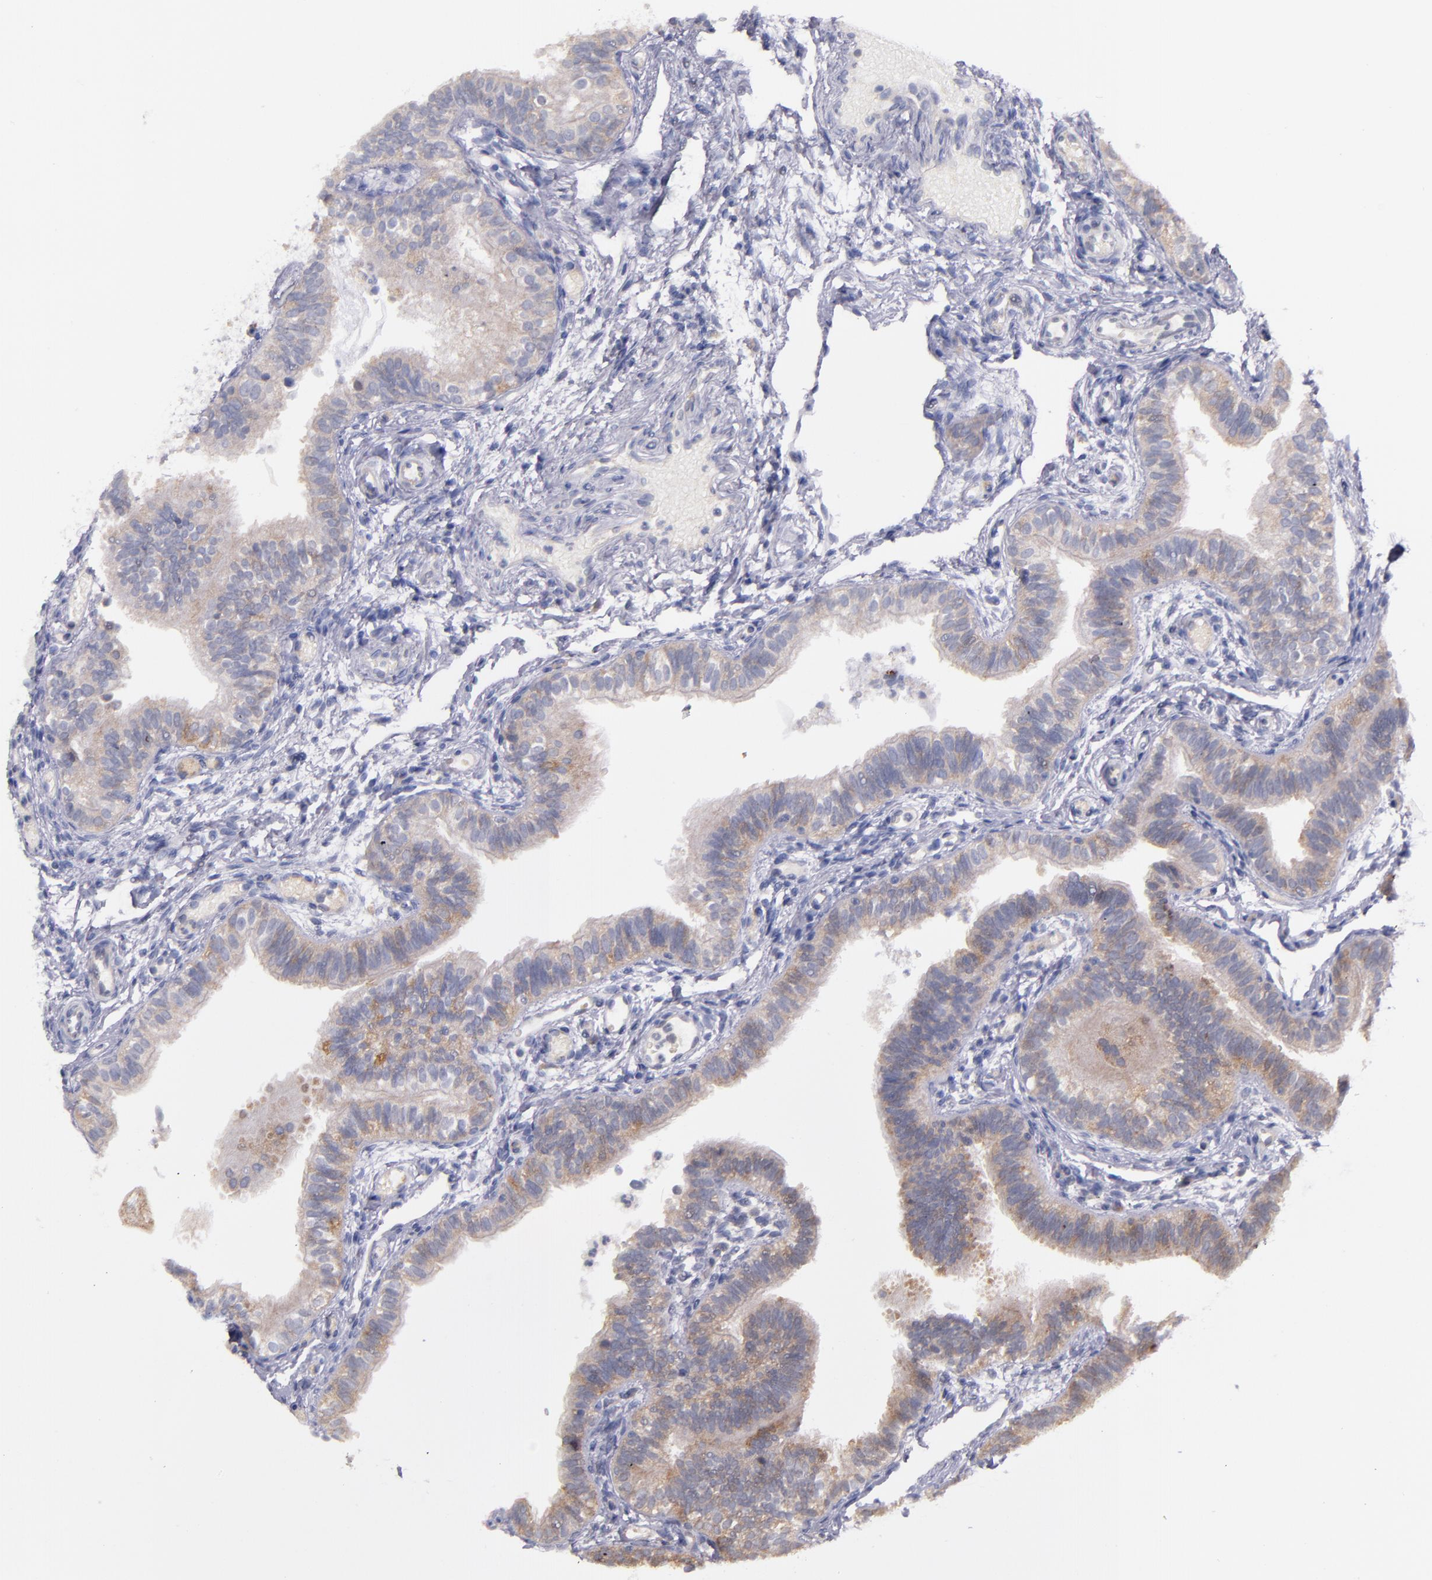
{"staining": {"intensity": "weak", "quantity": "25%-75%", "location": "cytoplasmic/membranous"}, "tissue": "fallopian tube", "cell_type": "Glandular cells", "image_type": "normal", "snomed": [{"axis": "morphology", "description": "Normal tissue, NOS"}, {"axis": "morphology", "description": "Dermoid, NOS"}, {"axis": "topography", "description": "Fallopian tube"}], "caption": "This micrograph exhibits immunohistochemistry staining of benign fallopian tube, with low weak cytoplasmic/membranous positivity in approximately 25%-75% of glandular cells.", "gene": "IFIH1", "patient": {"sex": "female", "age": 33}}